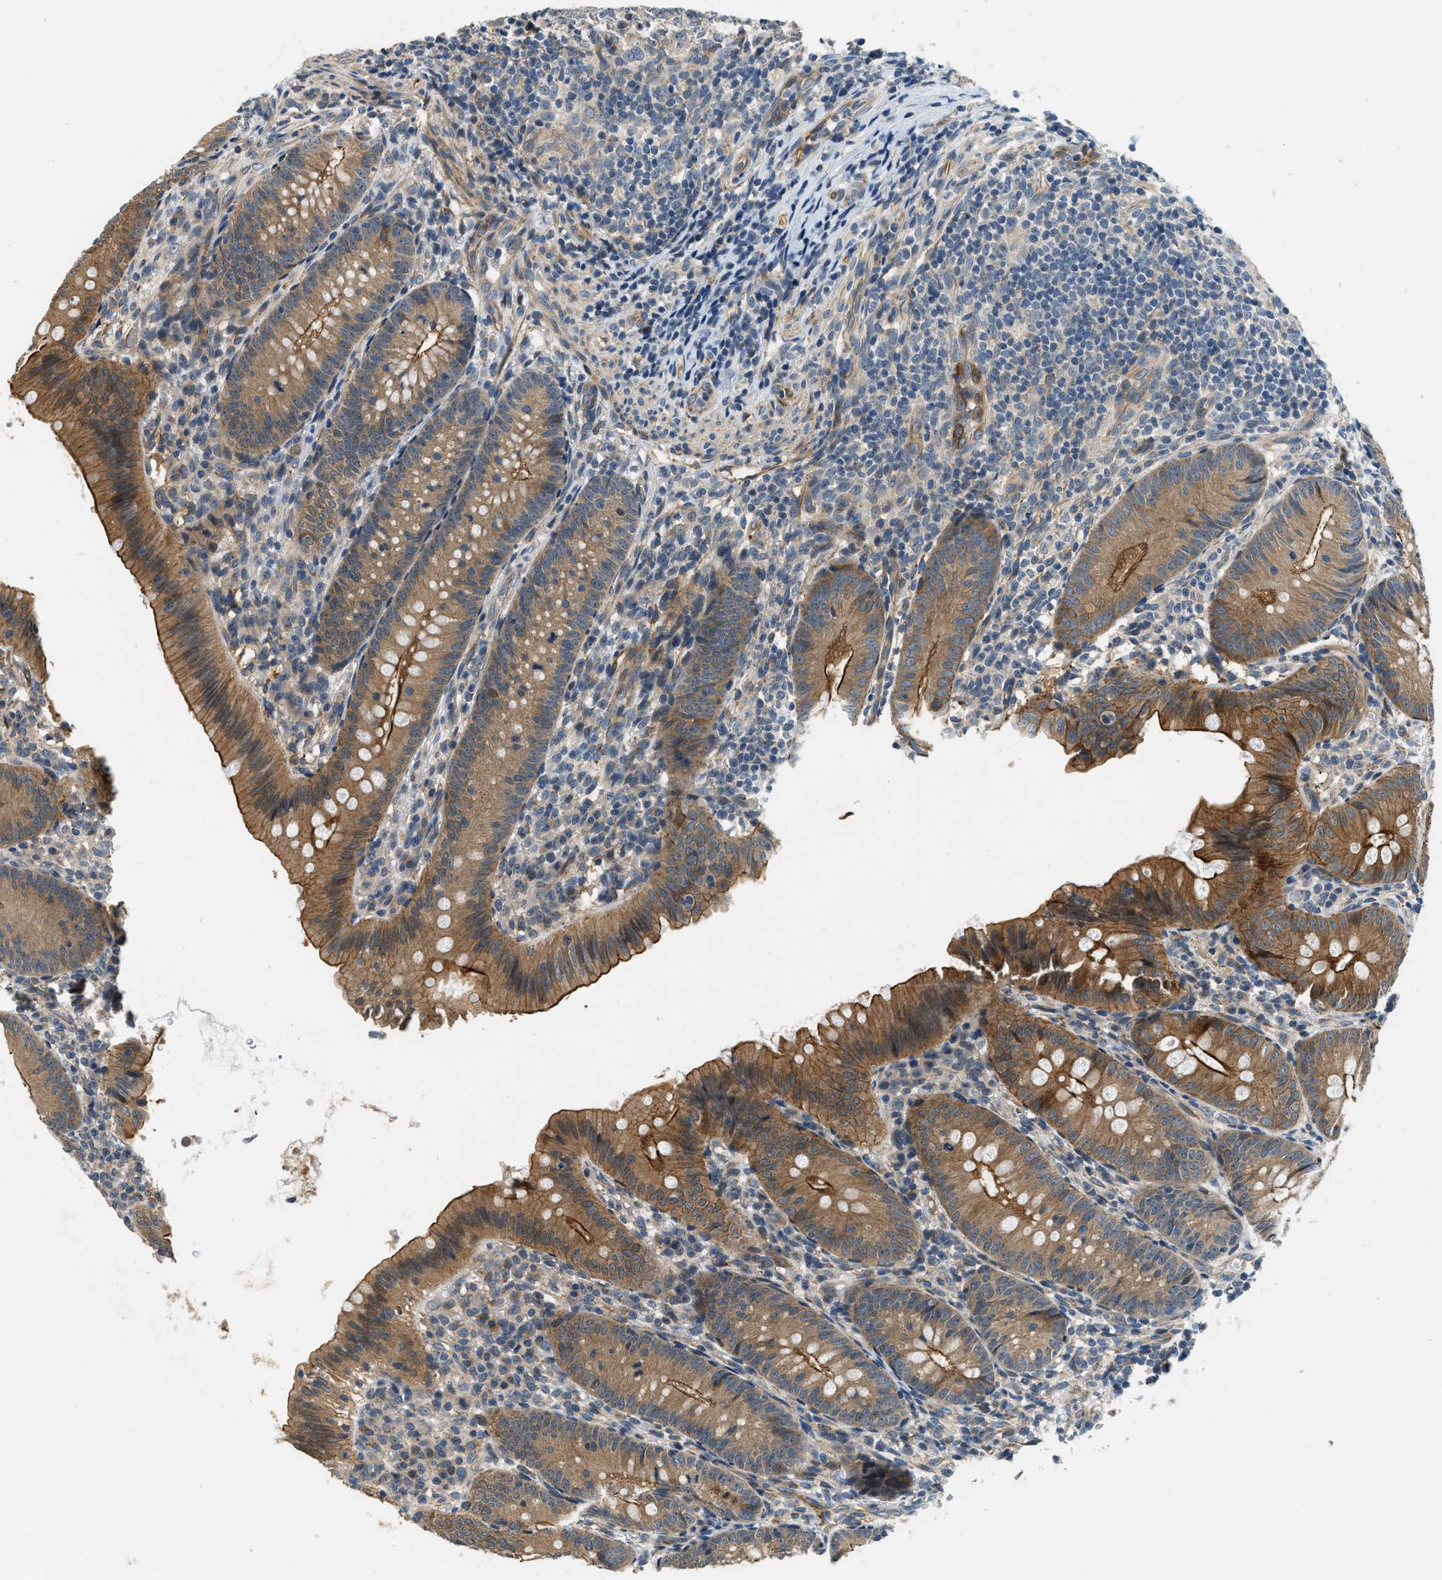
{"staining": {"intensity": "strong", "quantity": ">75%", "location": "cytoplasmic/membranous"}, "tissue": "appendix", "cell_type": "Glandular cells", "image_type": "normal", "snomed": [{"axis": "morphology", "description": "Normal tissue, NOS"}, {"axis": "topography", "description": "Appendix"}], "caption": "The histopathology image shows immunohistochemical staining of benign appendix. There is strong cytoplasmic/membranous expression is present in about >75% of glandular cells. (Brightfield microscopy of DAB IHC at high magnification).", "gene": "ALOX12", "patient": {"sex": "male", "age": 1}}